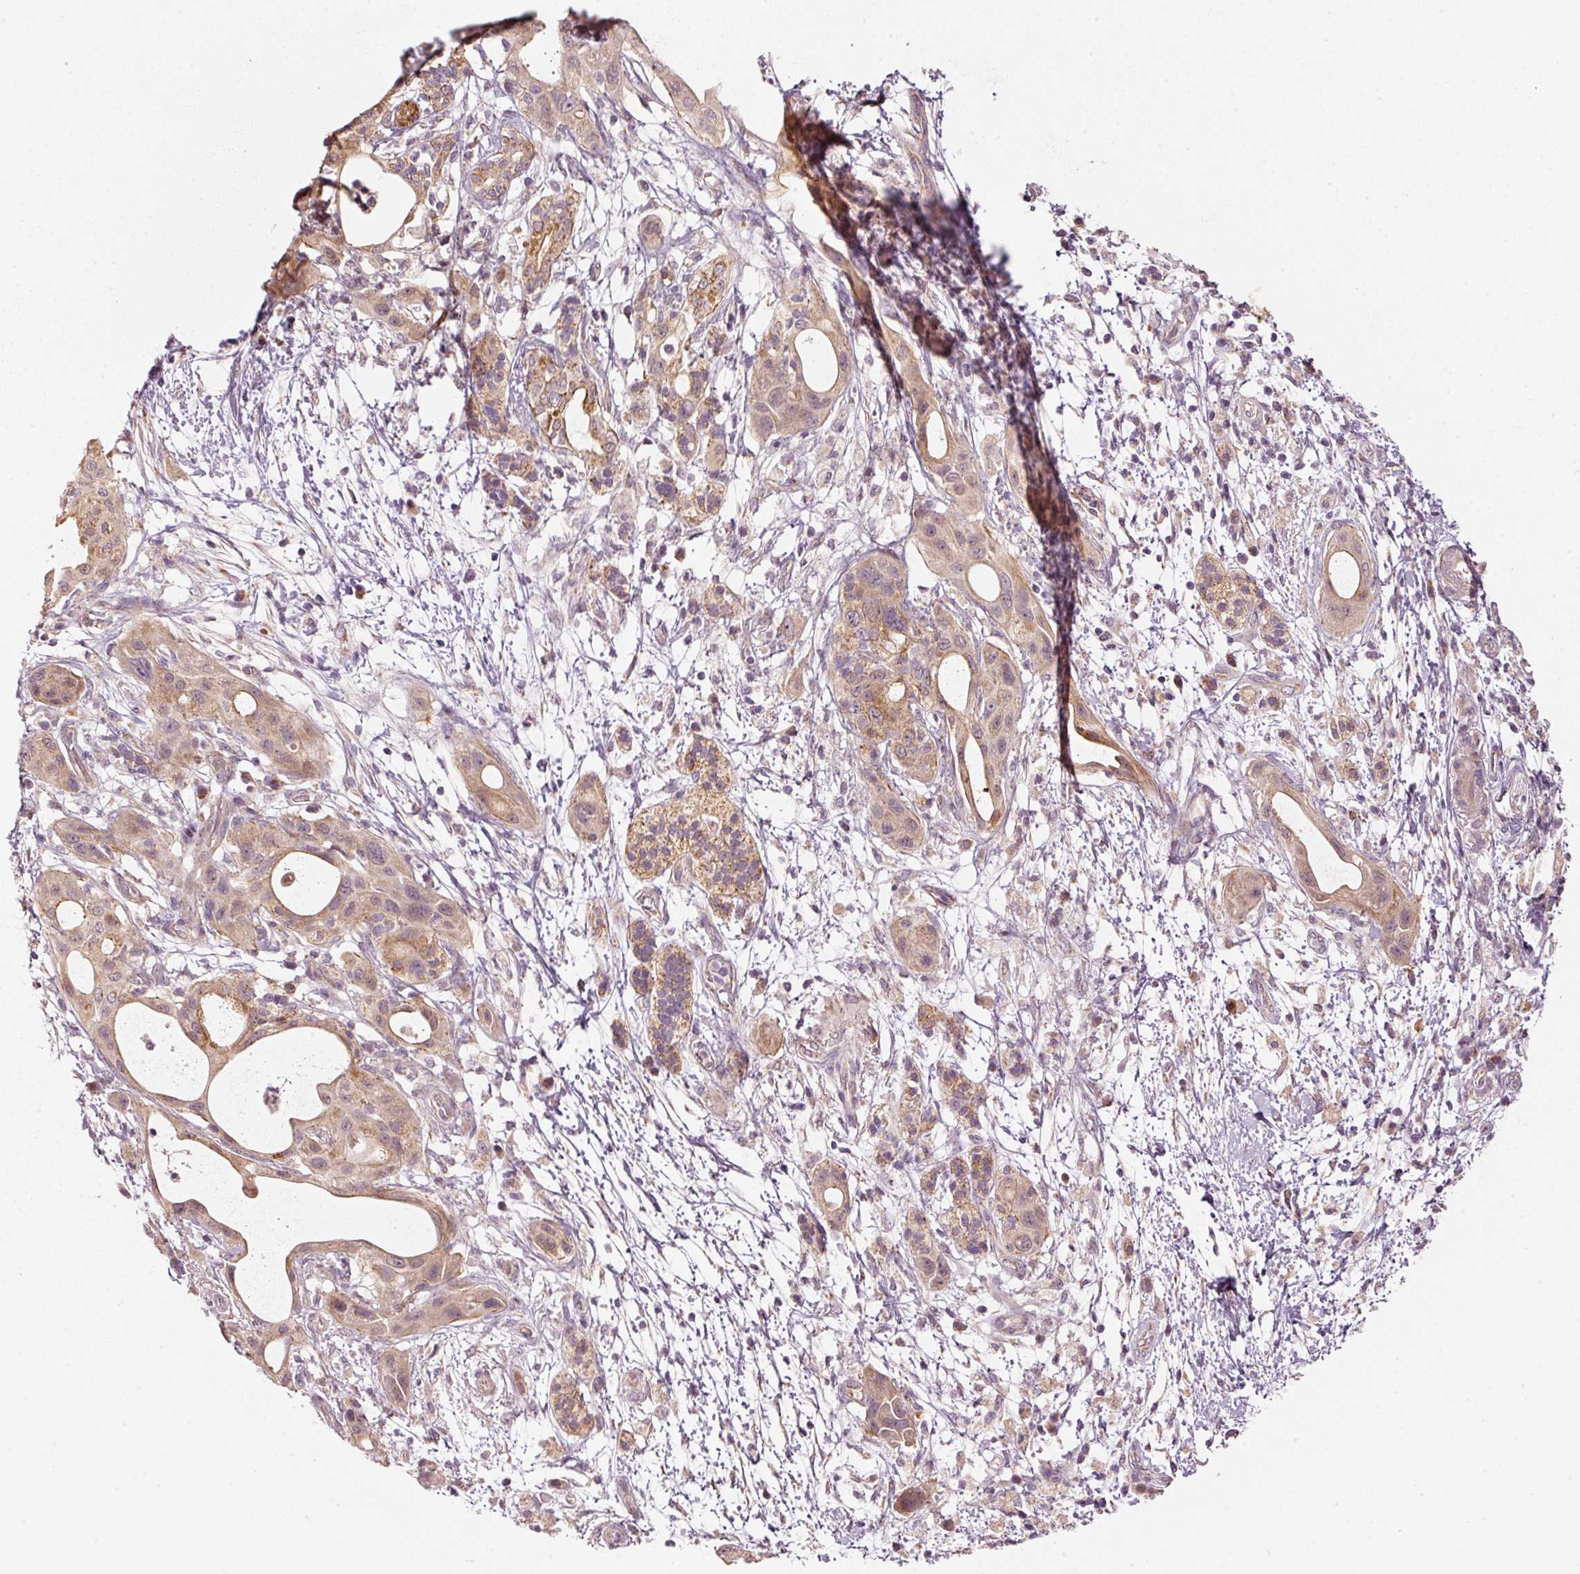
{"staining": {"intensity": "moderate", "quantity": "25%-75%", "location": "cytoplasmic/membranous"}, "tissue": "pancreatic cancer", "cell_type": "Tumor cells", "image_type": "cancer", "snomed": [{"axis": "morphology", "description": "Adenocarcinoma, NOS"}, {"axis": "topography", "description": "Pancreas"}], "caption": "The immunohistochemical stain highlights moderate cytoplasmic/membranous positivity in tumor cells of pancreatic cancer tissue.", "gene": "ARHGAP22", "patient": {"sex": "male", "age": 68}}